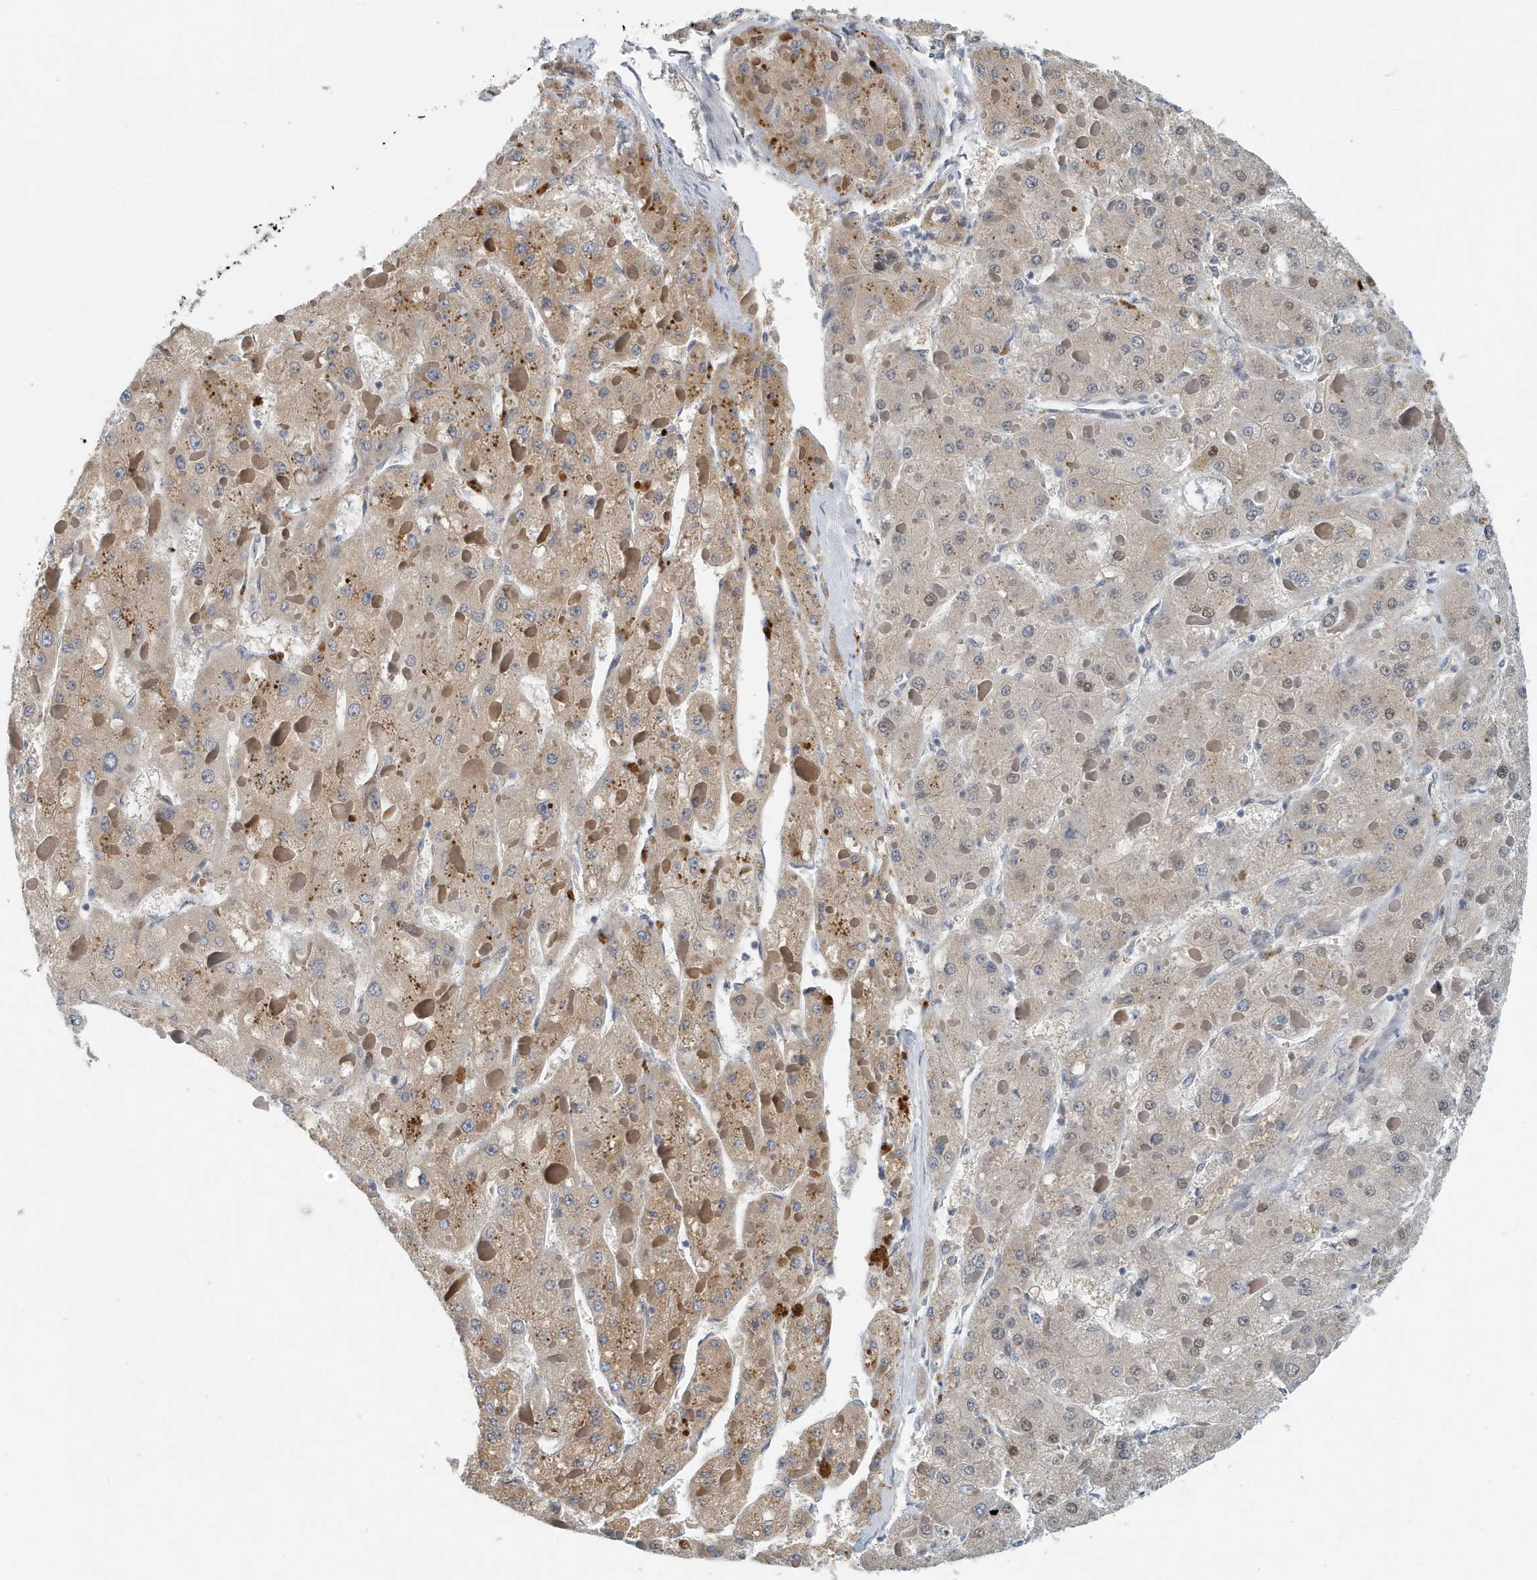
{"staining": {"intensity": "weak", "quantity": "25%-75%", "location": "cytoplasmic/membranous,nuclear"}, "tissue": "liver cancer", "cell_type": "Tumor cells", "image_type": "cancer", "snomed": [{"axis": "morphology", "description": "Carcinoma, Hepatocellular, NOS"}, {"axis": "topography", "description": "Liver"}], "caption": "Brown immunohistochemical staining in hepatocellular carcinoma (liver) shows weak cytoplasmic/membranous and nuclear expression in about 25%-75% of tumor cells.", "gene": "KIF15", "patient": {"sex": "female", "age": 73}}